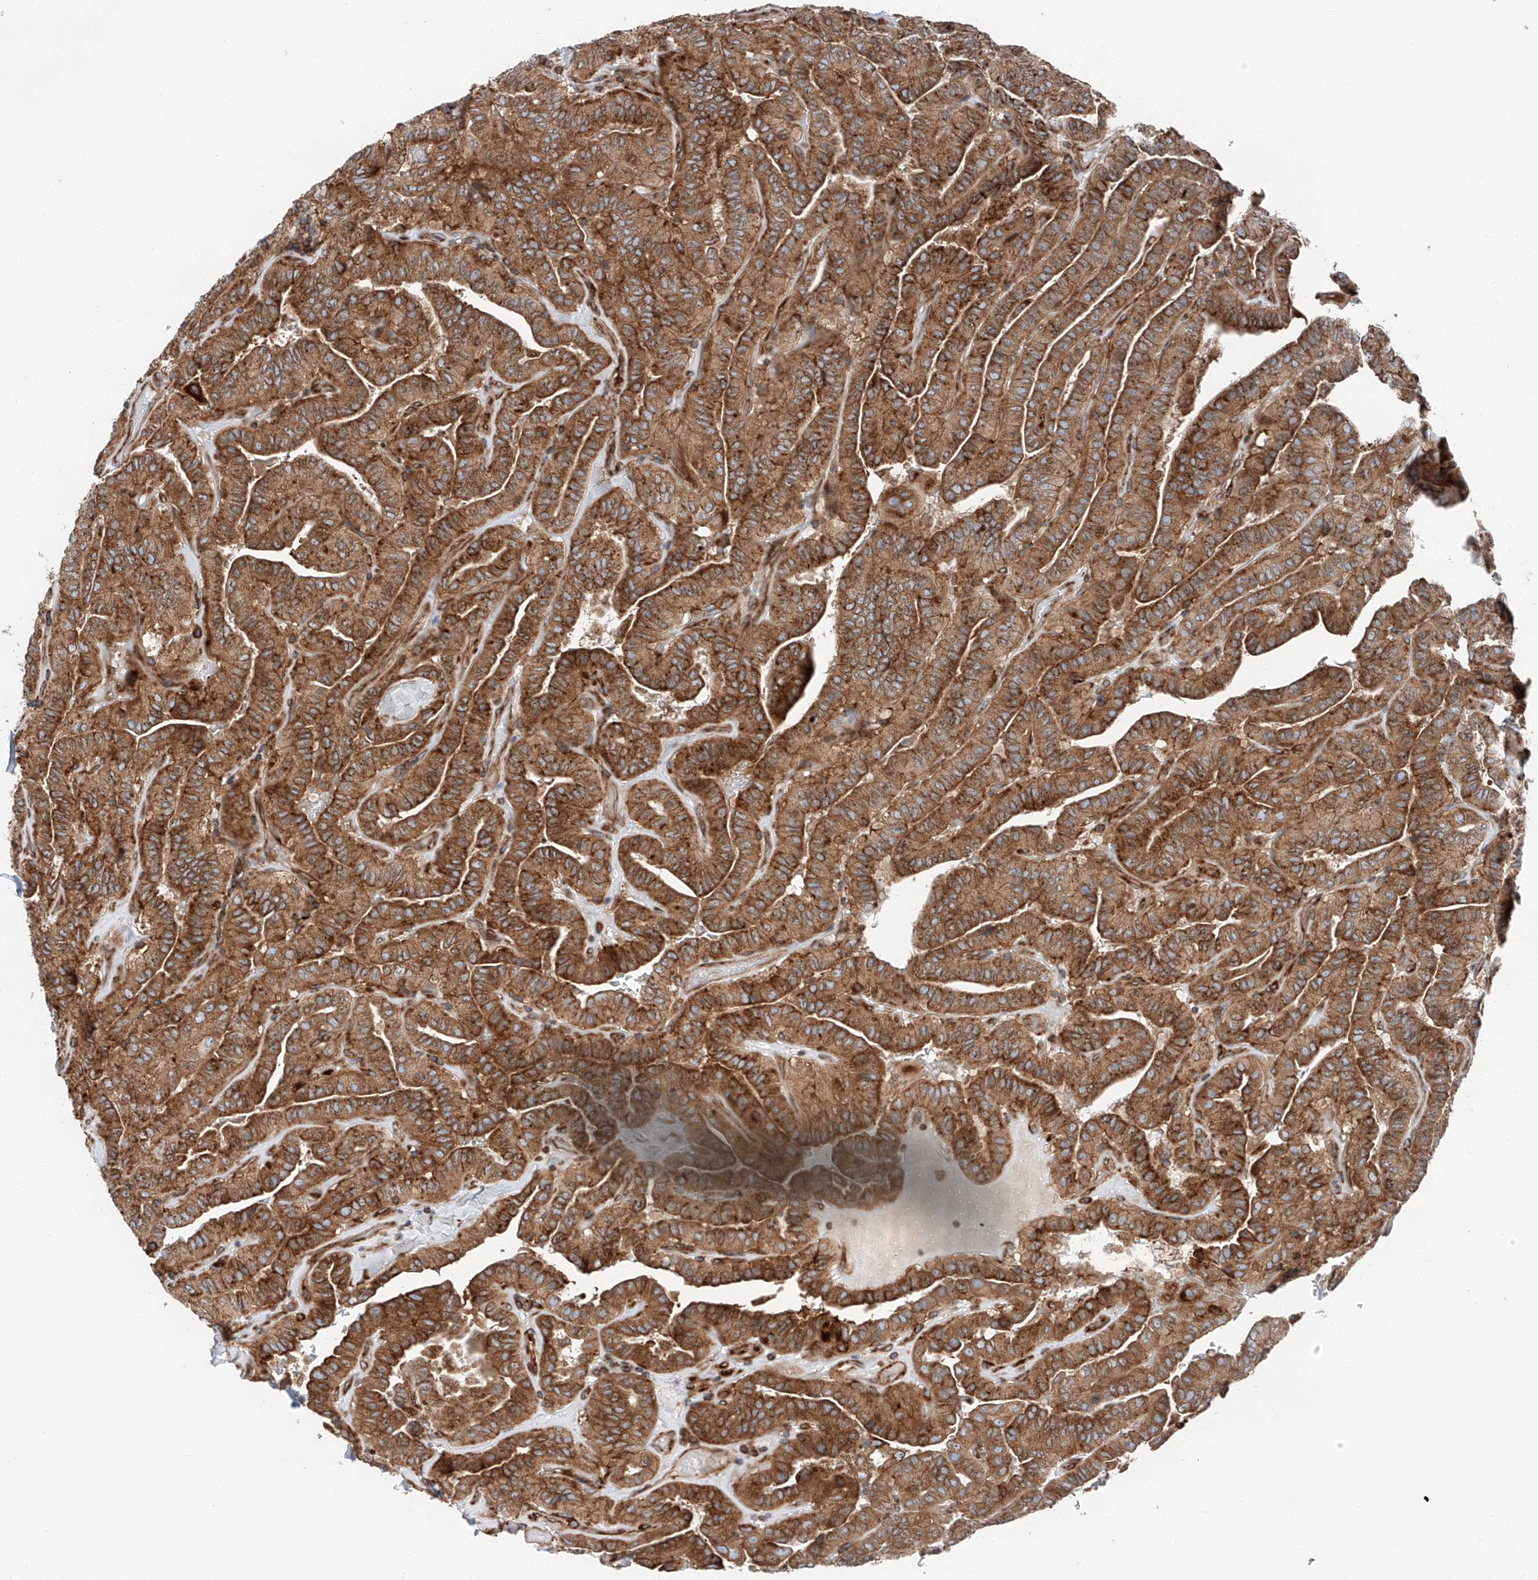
{"staining": {"intensity": "moderate", "quantity": ">75%", "location": "cytoplasmic/membranous"}, "tissue": "thyroid cancer", "cell_type": "Tumor cells", "image_type": "cancer", "snomed": [{"axis": "morphology", "description": "Papillary adenocarcinoma, NOS"}, {"axis": "topography", "description": "Thyroid gland"}], "caption": "Immunohistochemistry (IHC) of thyroid papillary adenocarcinoma demonstrates medium levels of moderate cytoplasmic/membranous positivity in about >75% of tumor cells. The protein is stained brown, and the nuclei are stained in blue (DAB IHC with brightfield microscopy, high magnification).", "gene": "ZC3H15", "patient": {"sex": "male", "age": 77}}